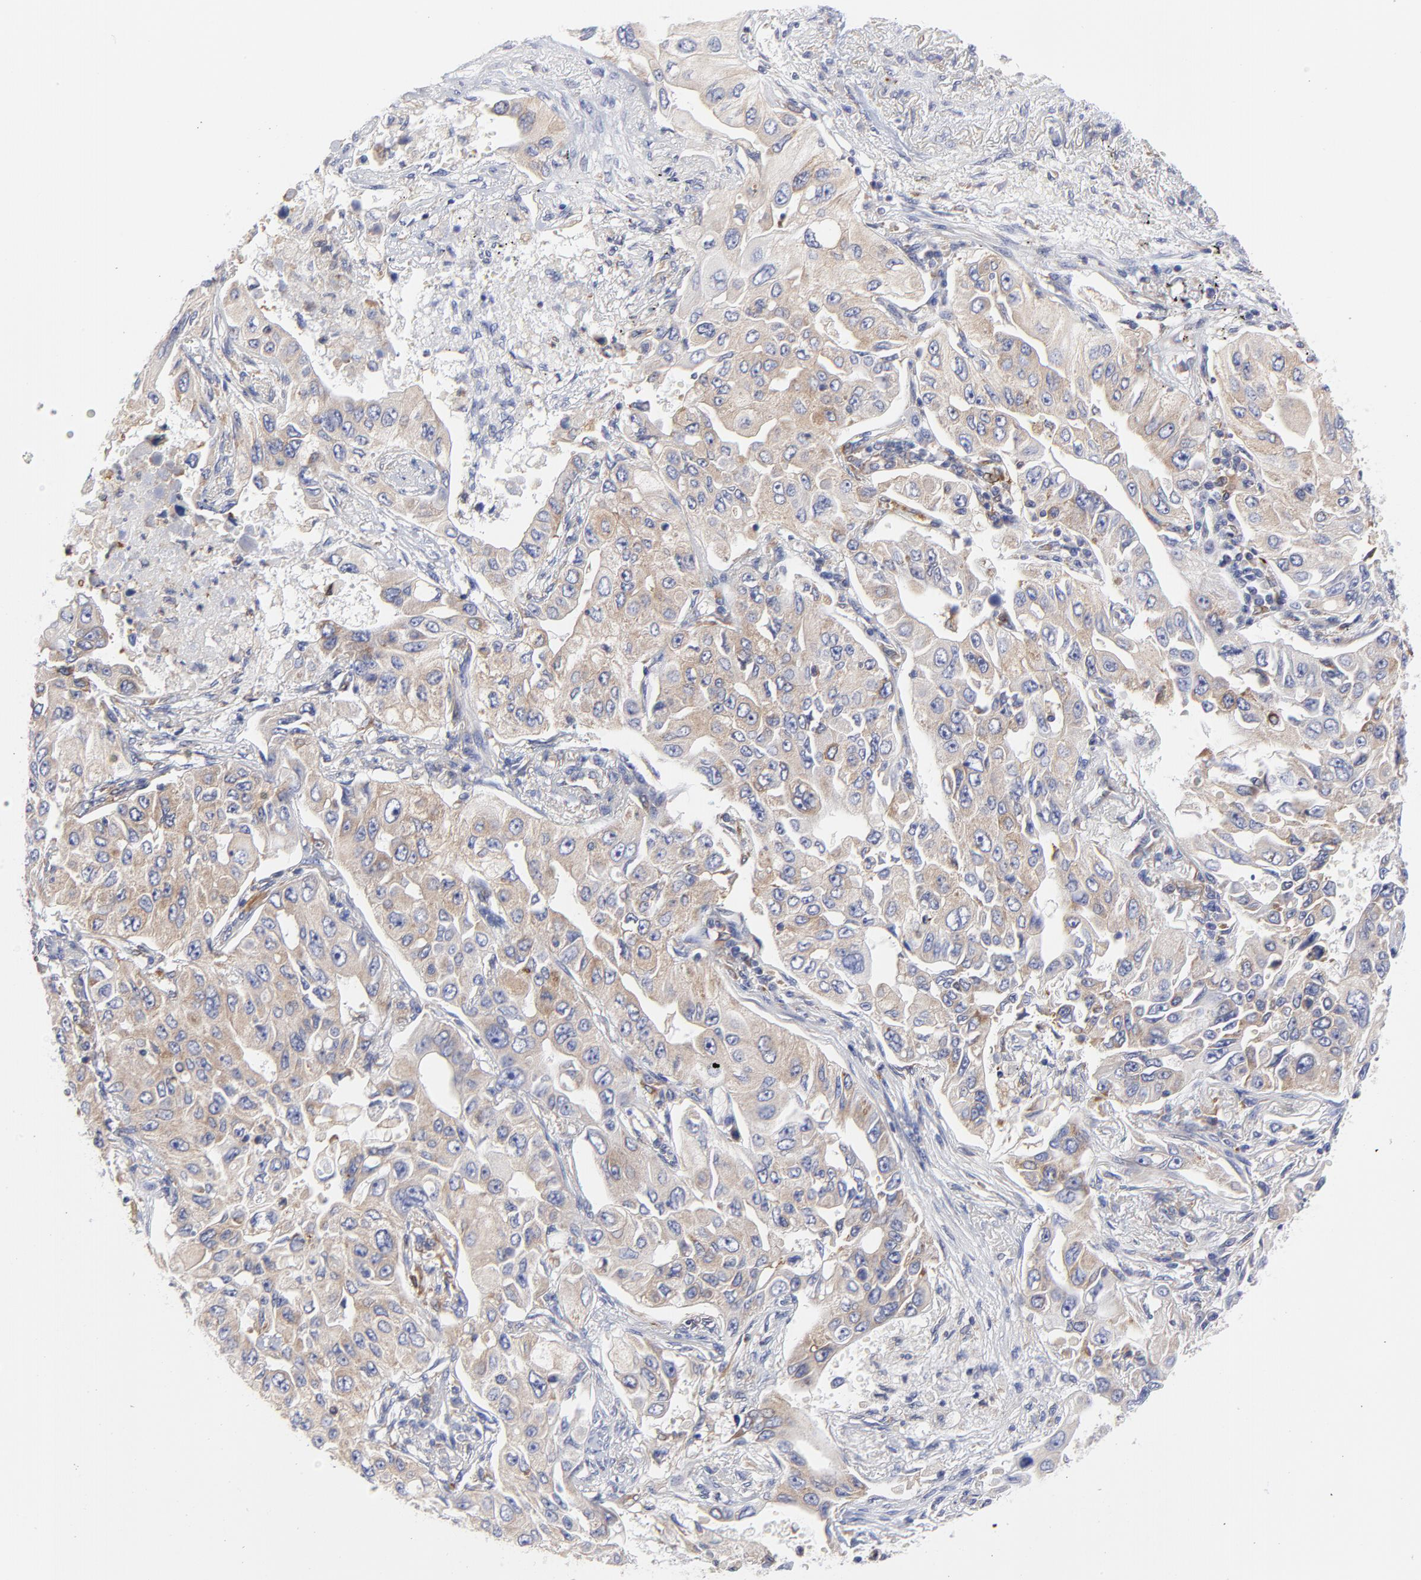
{"staining": {"intensity": "moderate", "quantity": "25%-75%", "location": "cytoplasmic/membranous"}, "tissue": "lung cancer", "cell_type": "Tumor cells", "image_type": "cancer", "snomed": [{"axis": "morphology", "description": "Adenocarcinoma, NOS"}, {"axis": "topography", "description": "Lung"}], "caption": "Lung adenocarcinoma tissue reveals moderate cytoplasmic/membranous positivity in about 25%-75% of tumor cells, visualized by immunohistochemistry.", "gene": "MOSPD2", "patient": {"sex": "male", "age": 84}}